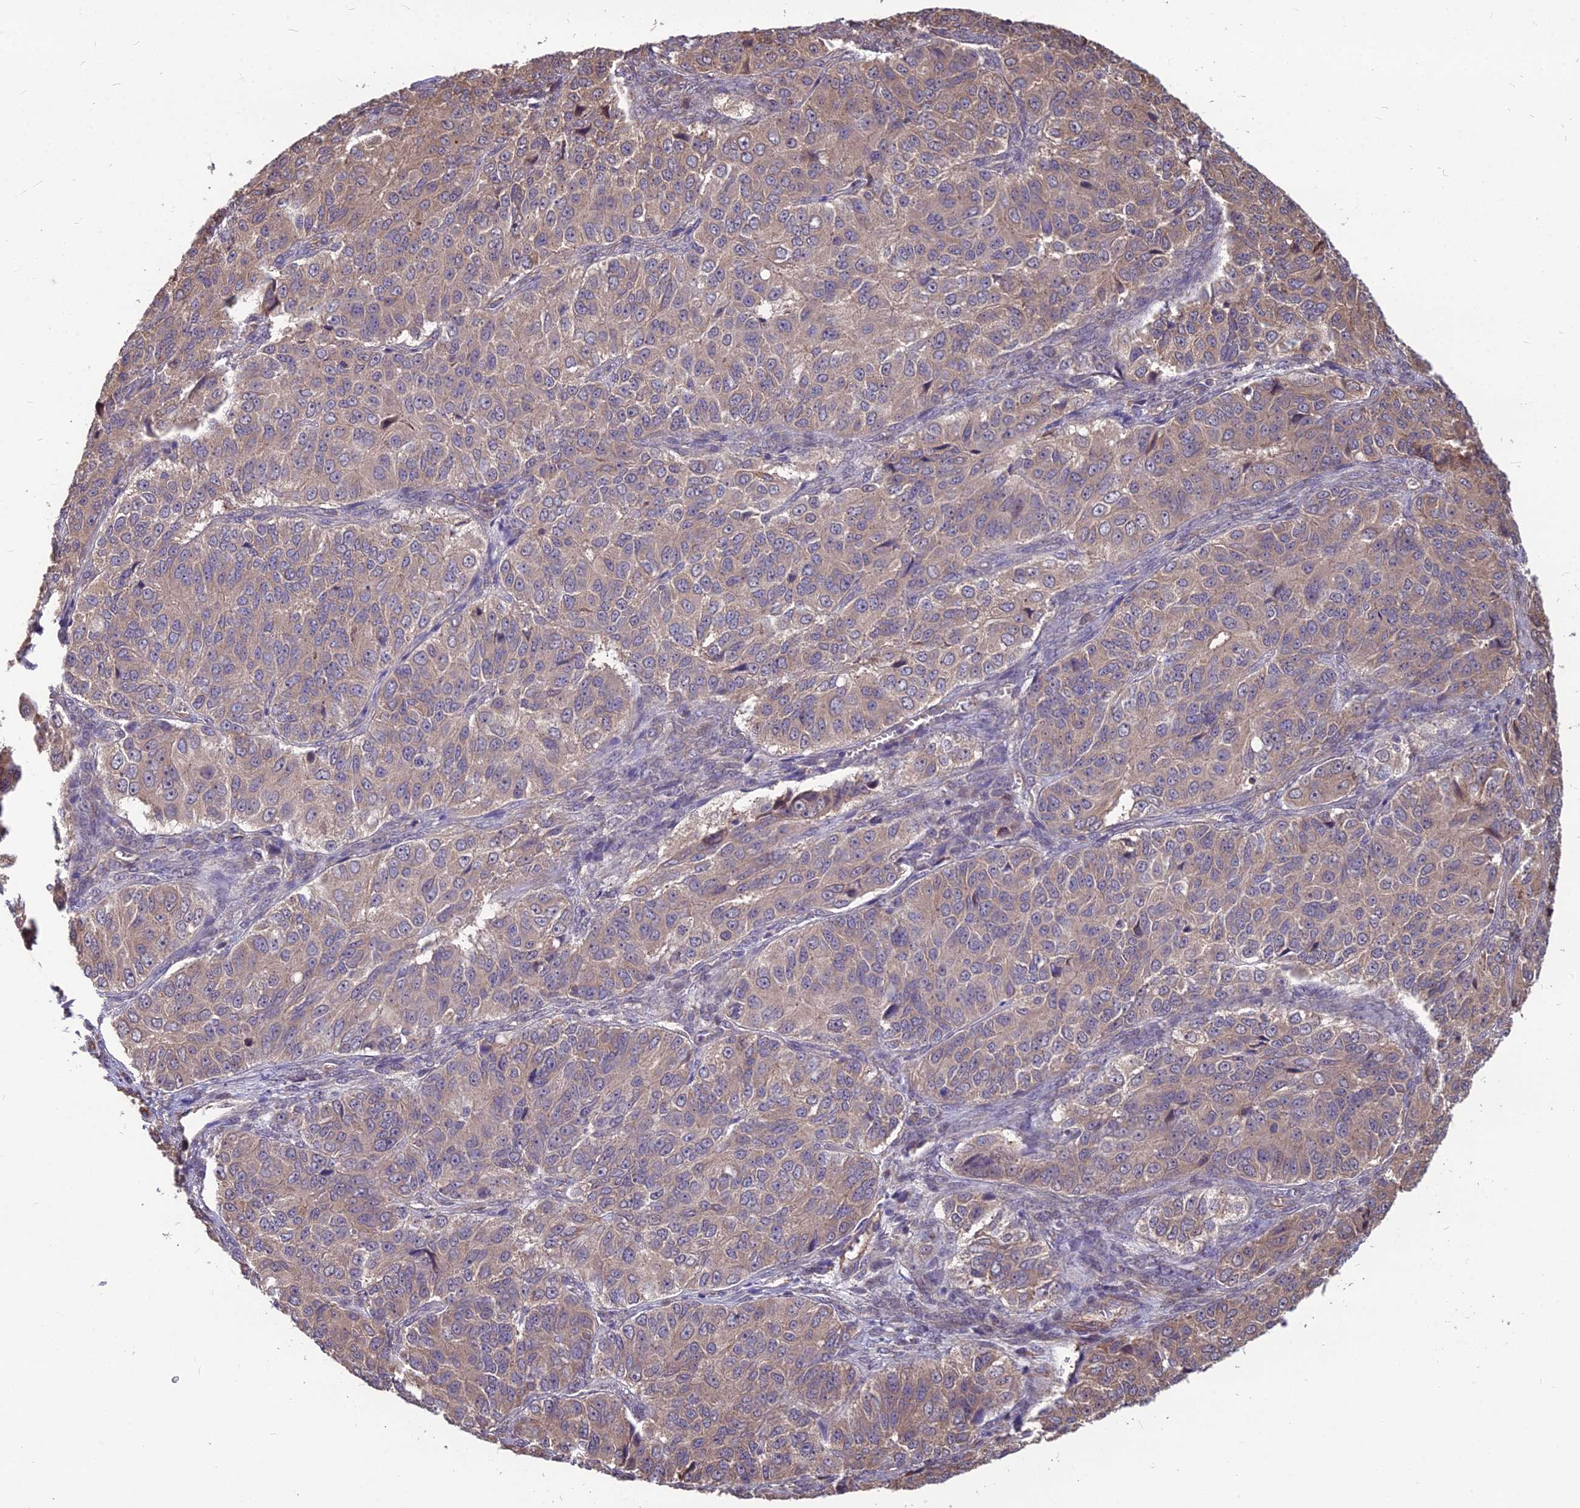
{"staining": {"intensity": "moderate", "quantity": "25%-75%", "location": "cytoplasmic/membranous"}, "tissue": "ovarian cancer", "cell_type": "Tumor cells", "image_type": "cancer", "snomed": [{"axis": "morphology", "description": "Carcinoma, endometroid"}, {"axis": "topography", "description": "Ovary"}], "caption": "Endometroid carcinoma (ovarian) stained with a protein marker exhibits moderate staining in tumor cells.", "gene": "LSM6", "patient": {"sex": "female", "age": 51}}